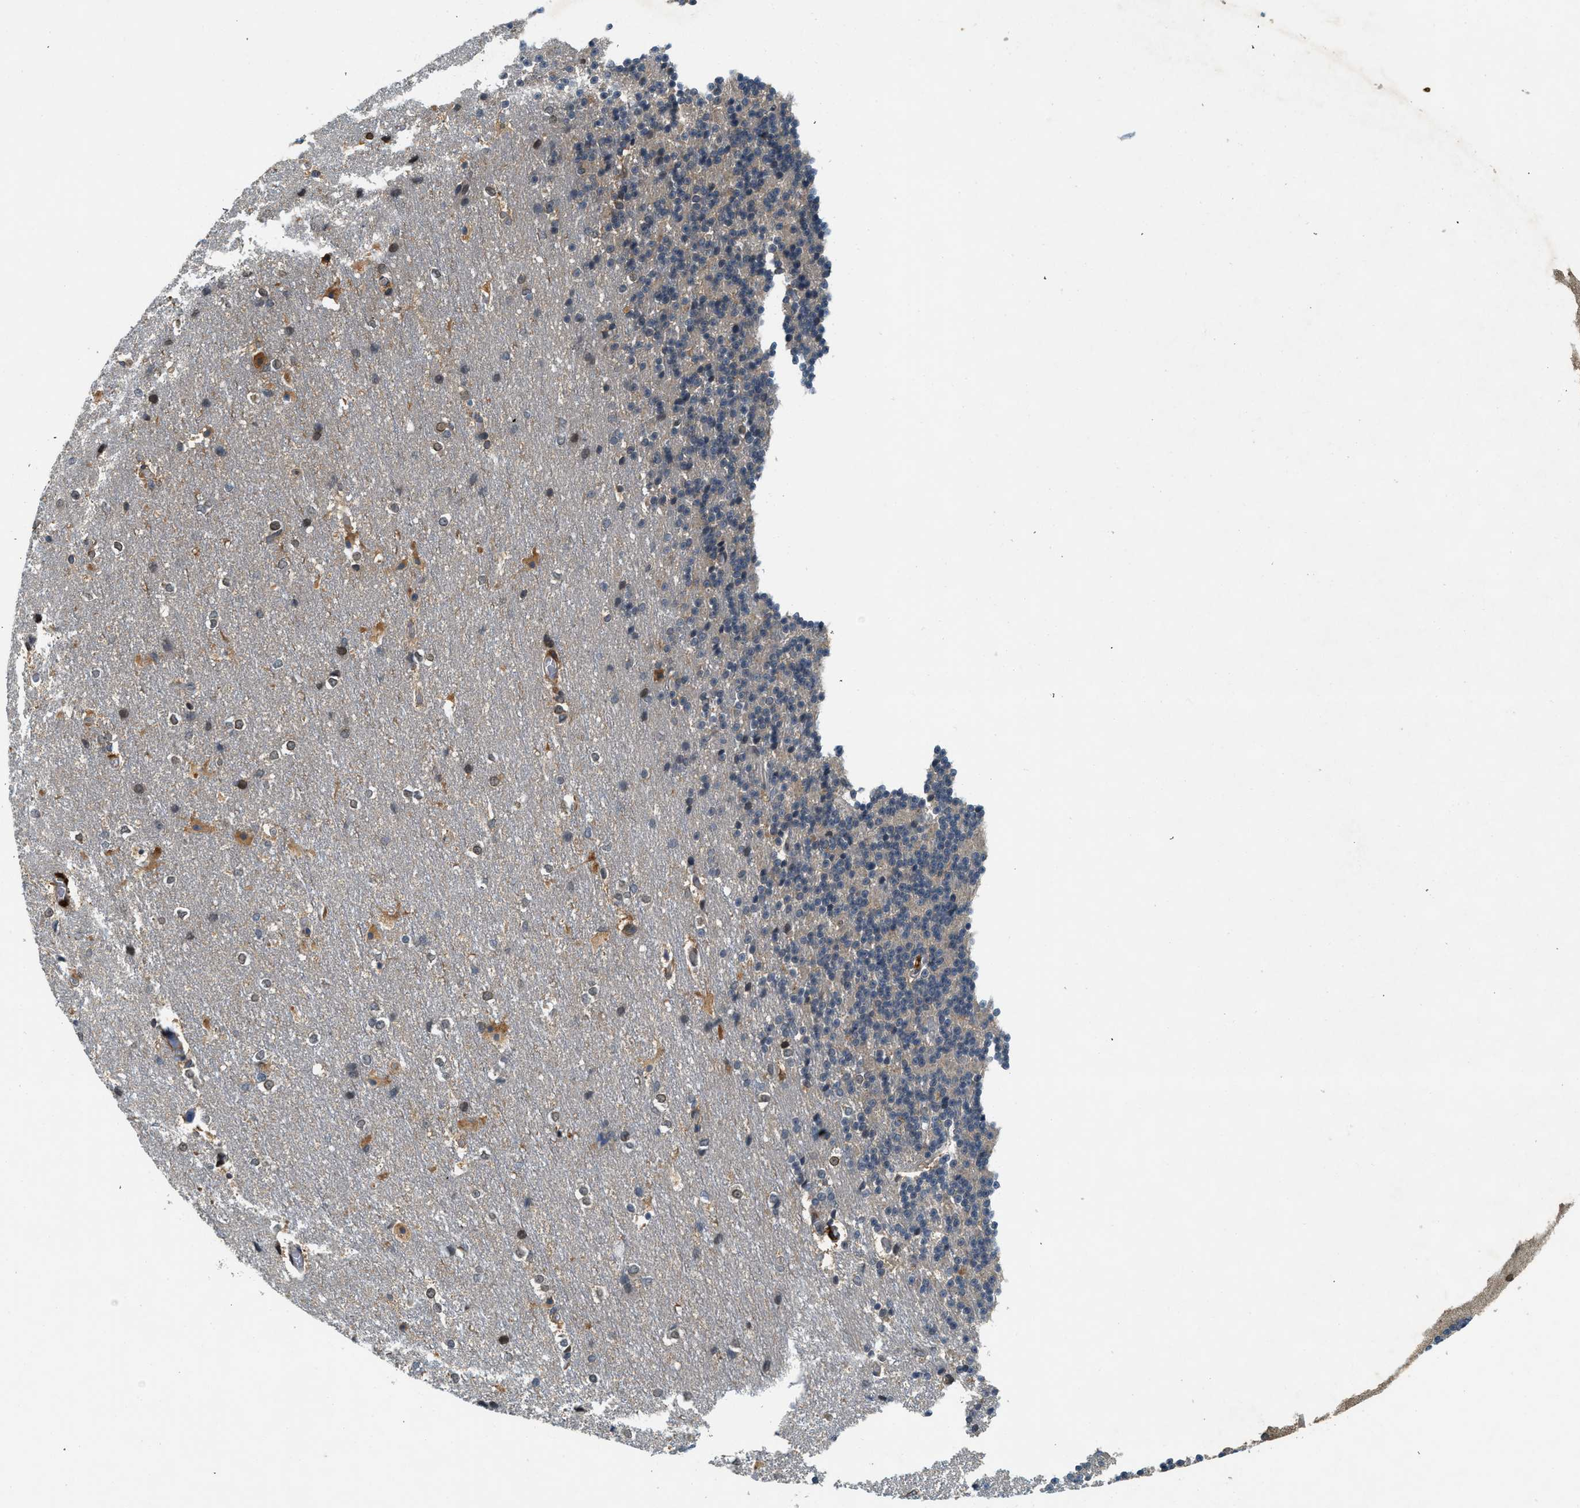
{"staining": {"intensity": "negative", "quantity": "none", "location": "none"}, "tissue": "cerebellum", "cell_type": "Cells in granular layer", "image_type": "normal", "snomed": [{"axis": "morphology", "description": "Normal tissue, NOS"}, {"axis": "topography", "description": "Cerebellum"}], "caption": "A high-resolution micrograph shows immunohistochemistry (IHC) staining of unremarkable cerebellum, which shows no significant staining in cells in granular layer.", "gene": "GMPPB", "patient": {"sex": "female", "age": 19}}